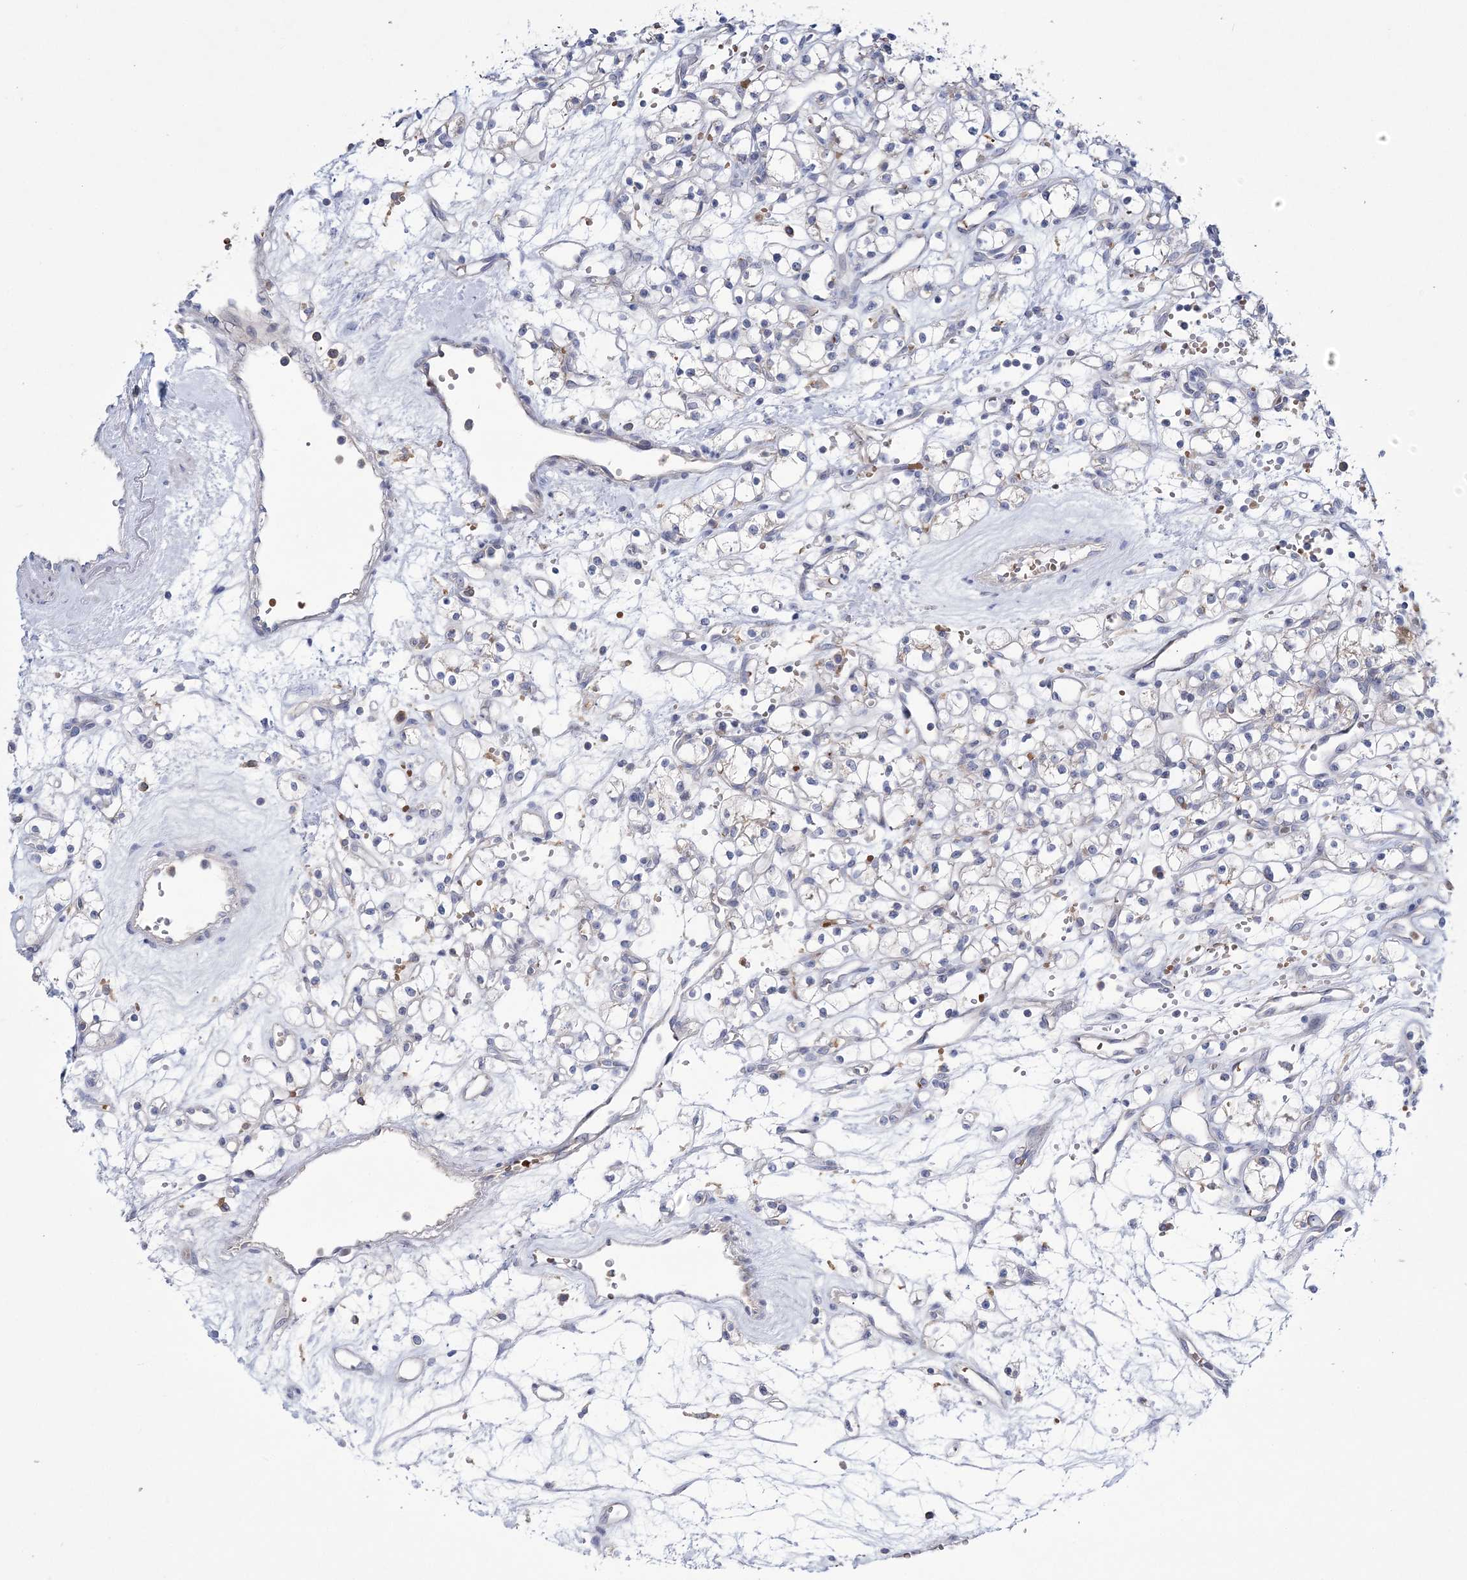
{"staining": {"intensity": "negative", "quantity": "none", "location": "none"}, "tissue": "renal cancer", "cell_type": "Tumor cells", "image_type": "cancer", "snomed": [{"axis": "morphology", "description": "Adenocarcinoma, NOS"}, {"axis": "topography", "description": "Kidney"}], "caption": "Immunohistochemistry of renal cancer (adenocarcinoma) displays no expression in tumor cells.", "gene": "ATP11B", "patient": {"sex": "female", "age": 59}}